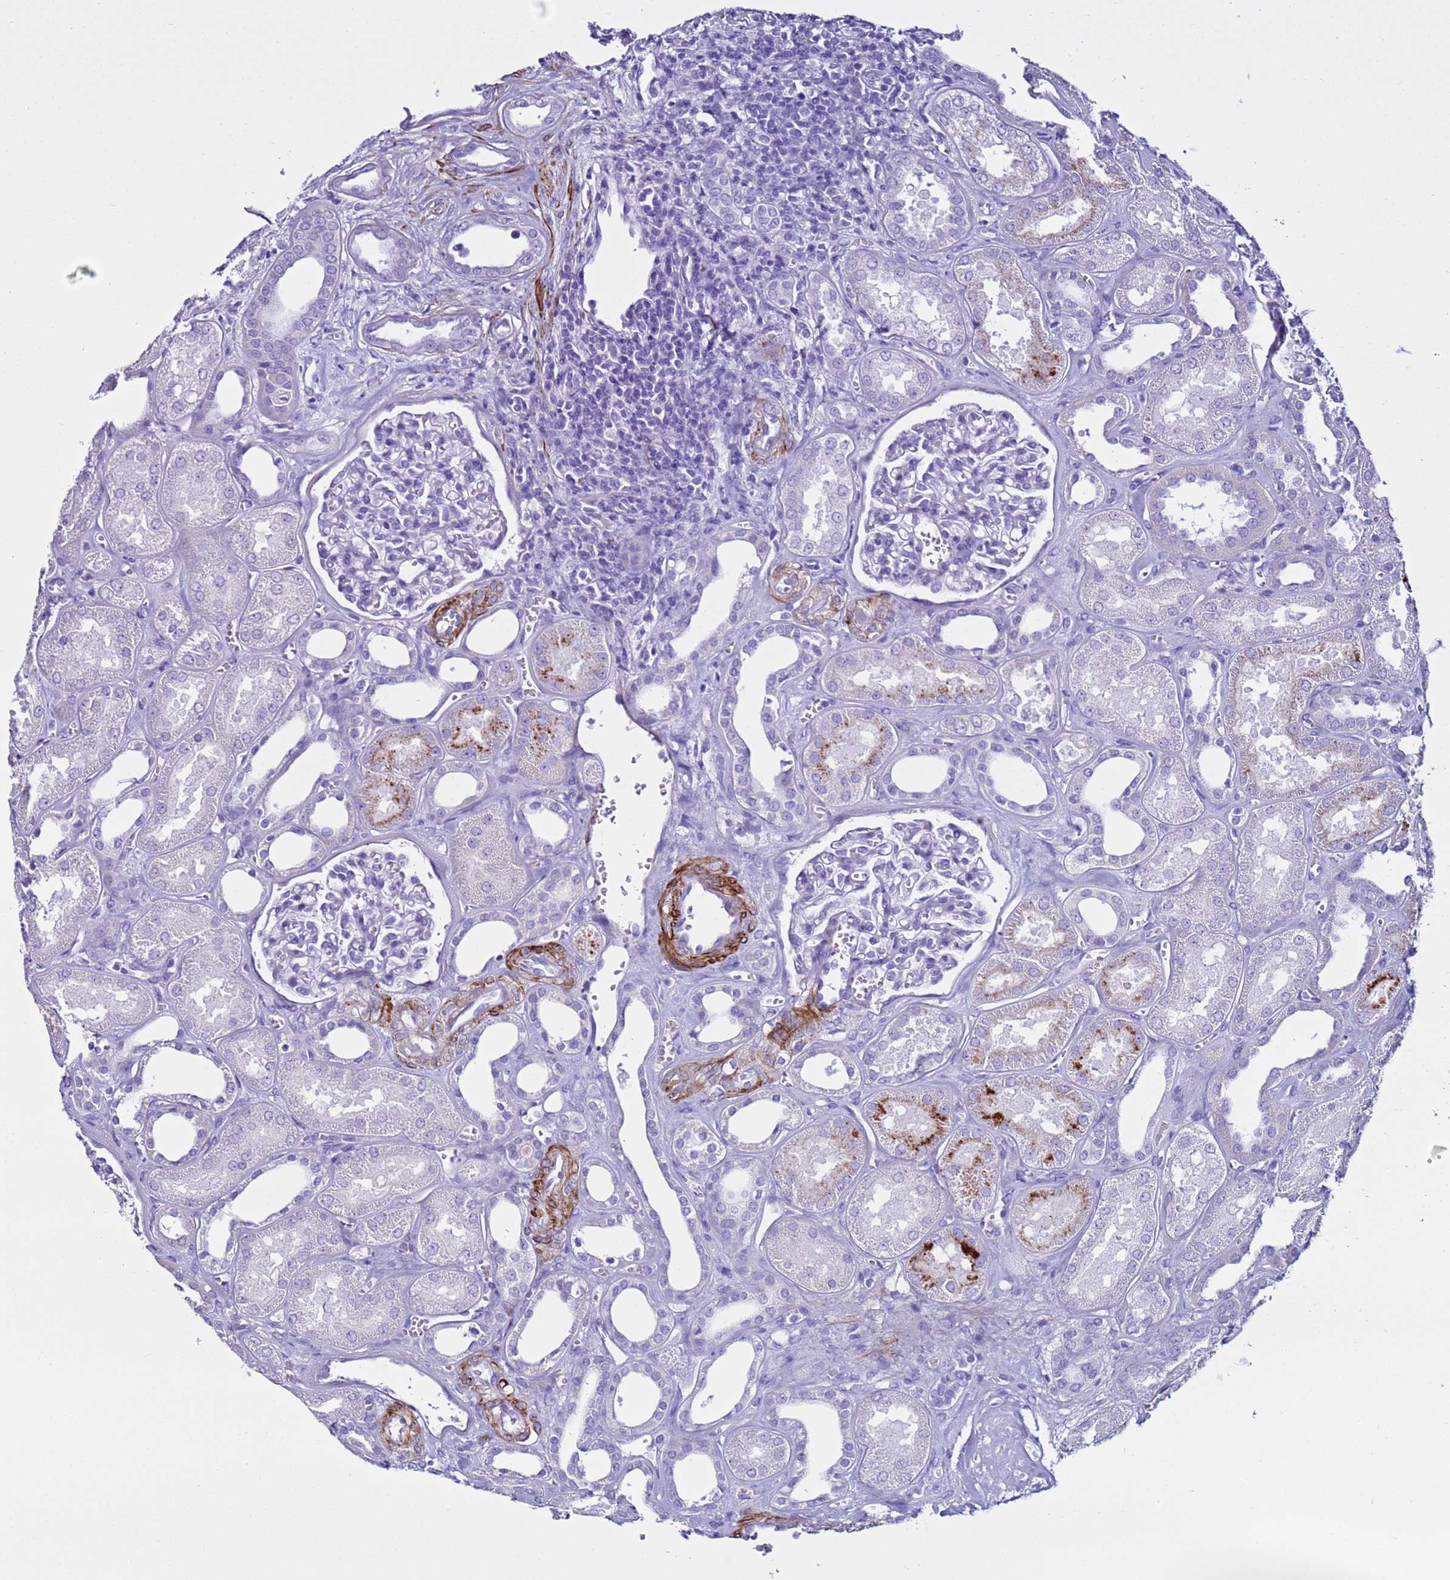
{"staining": {"intensity": "negative", "quantity": "none", "location": "none"}, "tissue": "kidney", "cell_type": "Cells in glomeruli", "image_type": "normal", "snomed": [{"axis": "morphology", "description": "Normal tissue, NOS"}, {"axis": "morphology", "description": "Adenocarcinoma, NOS"}, {"axis": "topography", "description": "Kidney"}], "caption": "A photomicrograph of kidney stained for a protein demonstrates no brown staining in cells in glomeruli.", "gene": "LCMT1", "patient": {"sex": "female", "age": 68}}